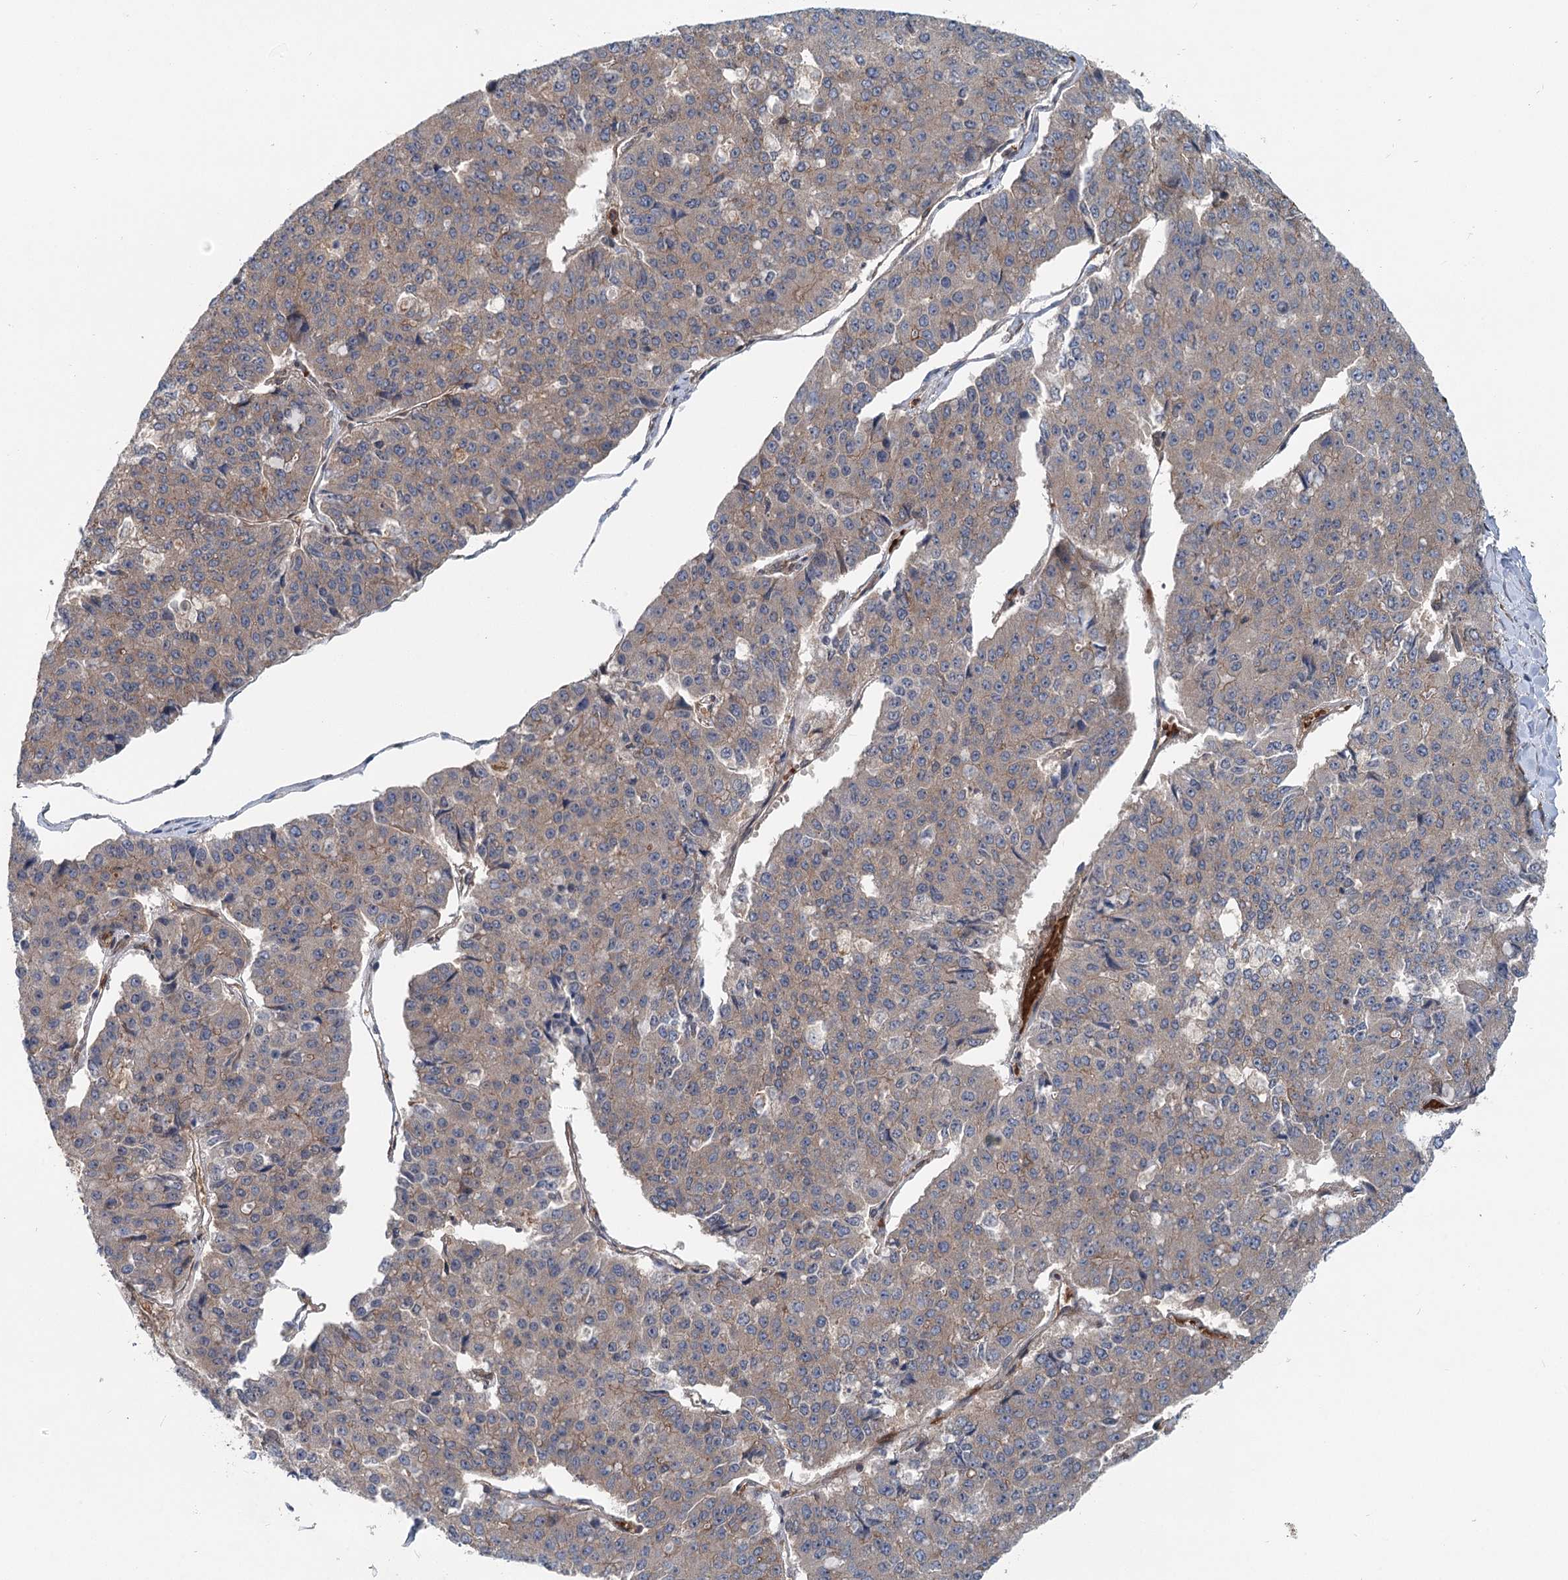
{"staining": {"intensity": "negative", "quantity": "none", "location": "none"}, "tissue": "pancreatic cancer", "cell_type": "Tumor cells", "image_type": "cancer", "snomed": [{"axis": "morphology", "description": "Adenocarcinoma, NOS"}, {"axis": "topography", "description": "Pancreas"}], "caption": "Immunohistochemistry (IHC) of adenocarcinoma (pancreatic) exhibits no positivity in tumor cells.", "gene": "IQSEC1", "patient": {"sex": "male", "age": 50}}